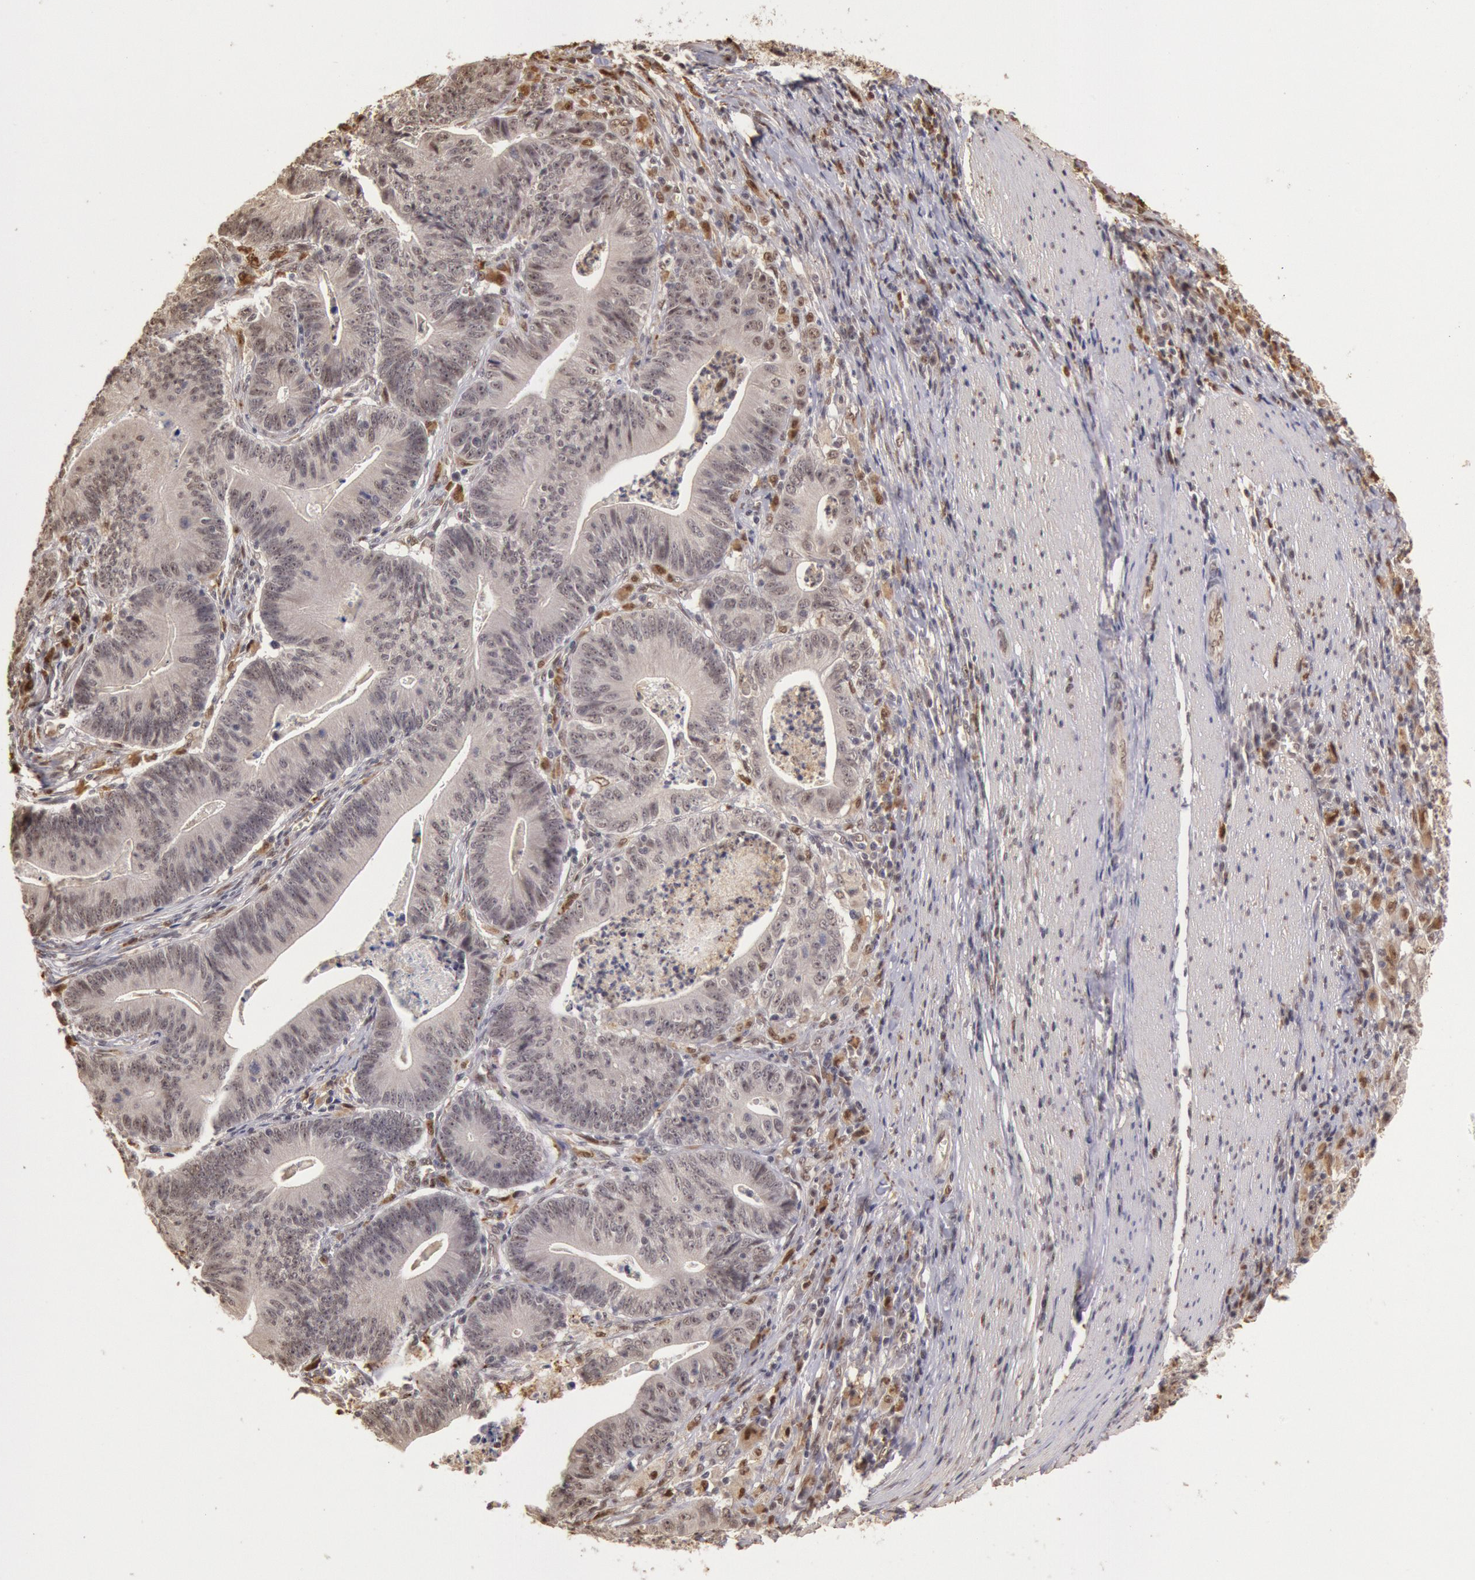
{"staining": {"intensity": "weak", "quantity": "25%-75%", "location": "nuclear"}, "tissue": "stomach cancer", "cell_type": "Tumor cells", "image_type": "cancer", "snomed": [{"axis": "morphology", "description": "Adenocarcinoma, NOS"}, {"axis": "topography", "description": "Stomach, lower"}], "caption": "Immunohistochemical staining of human stomach cancer (adenocarcinoma) shows weak nuclear protein staining in approximately 25%-75% of tumor cells. Nuclei are stained in blue.", "gene": "LIG4", "patient": {"sex": "female", "age": 86}}